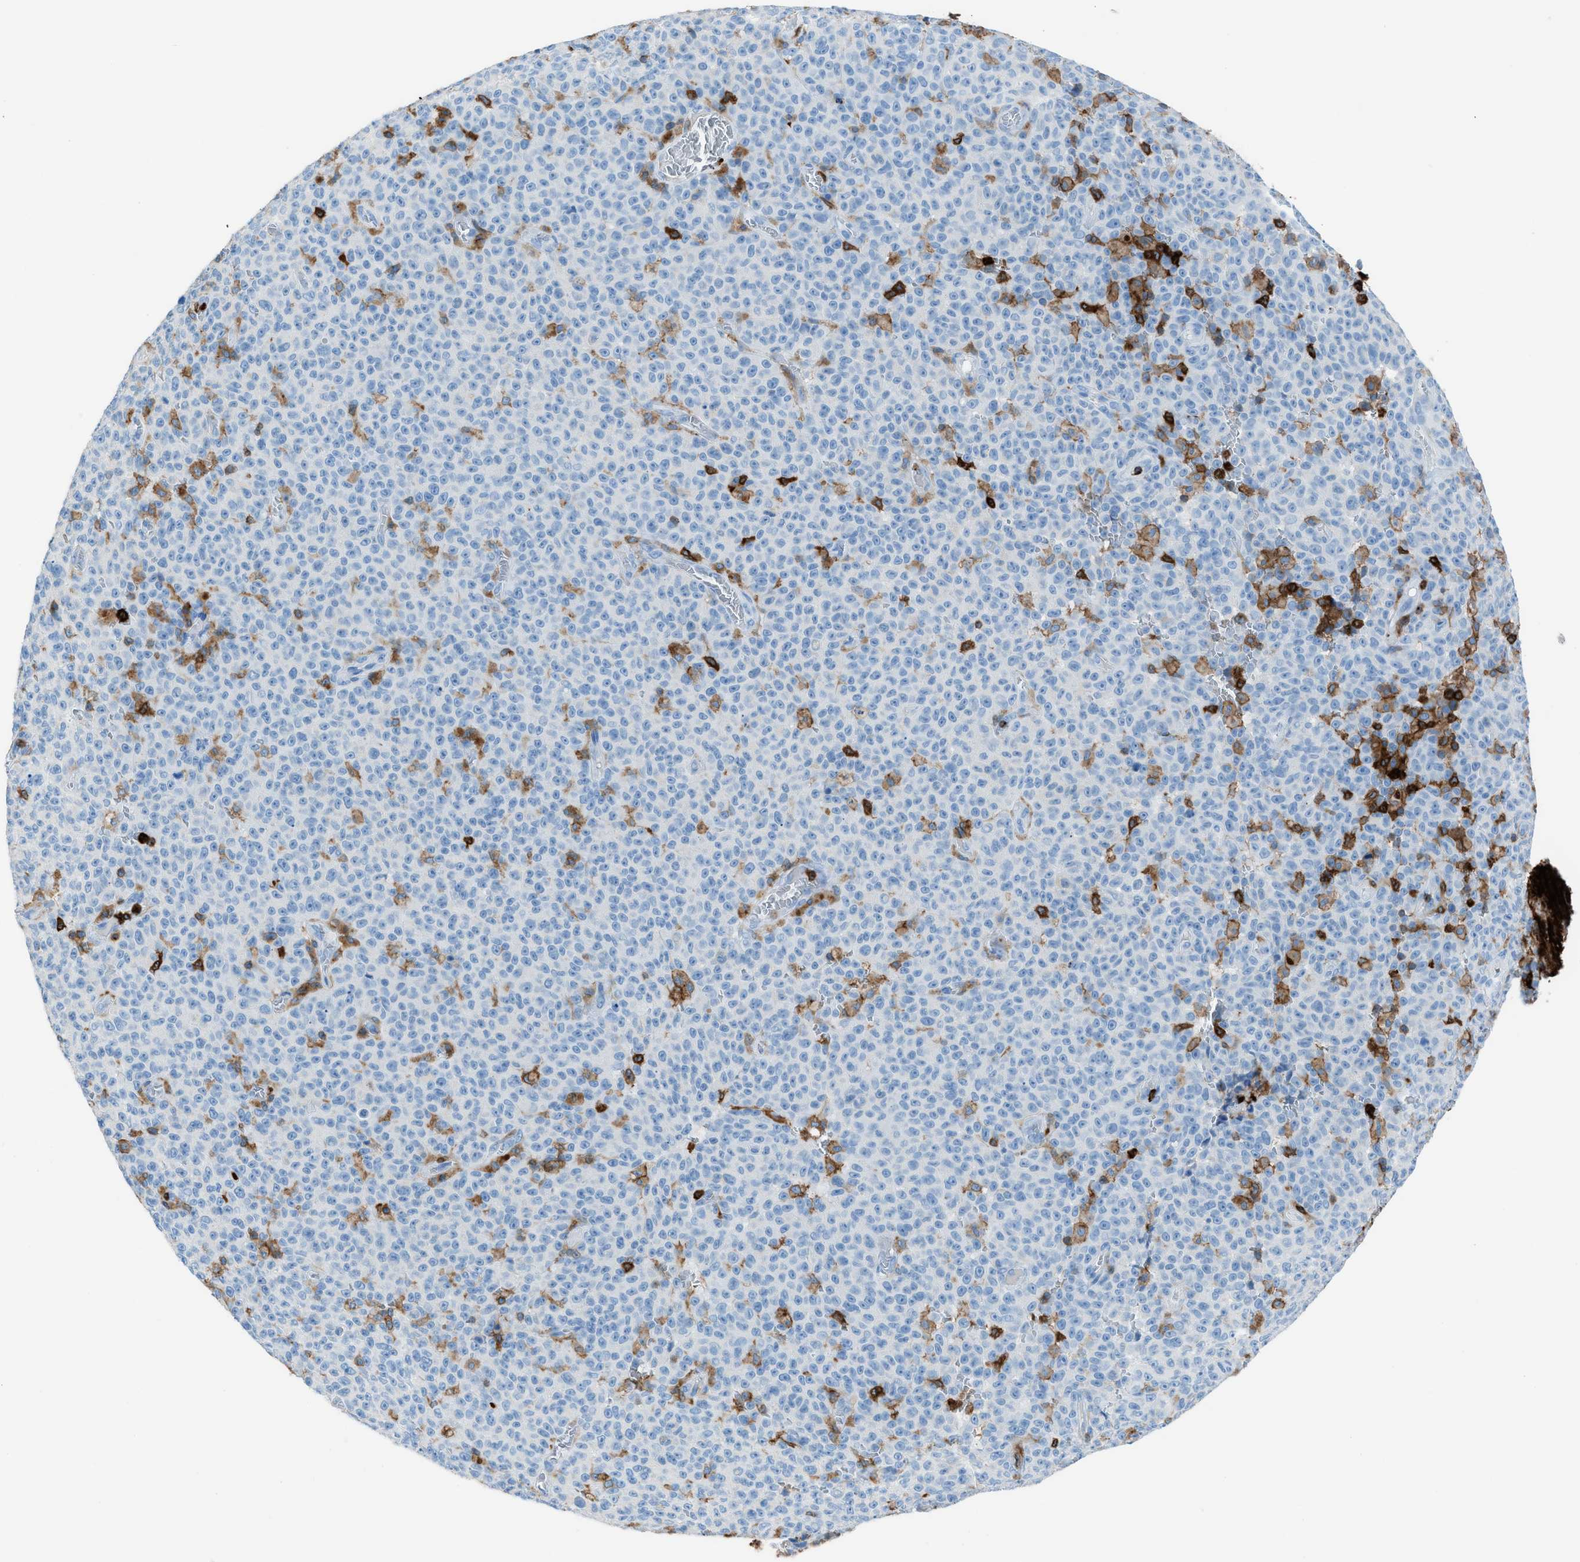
{"staining": {"intensity": "negative", "quantity": "none", "location": "none"}, "tissue": "melanoma", "cell_type": "Tumor cells", "image_type": "cancer", "snomed": [{"axis": "morphology", "description": "Malignant melanoma, NOS"}, {"axis": "topography", "description": "Skin"}], "caption": "Tumor cells show no significant expression in malignant melanoma.", "gene": "ITGB2", "patient": {"sex": "female", "age": 82}}